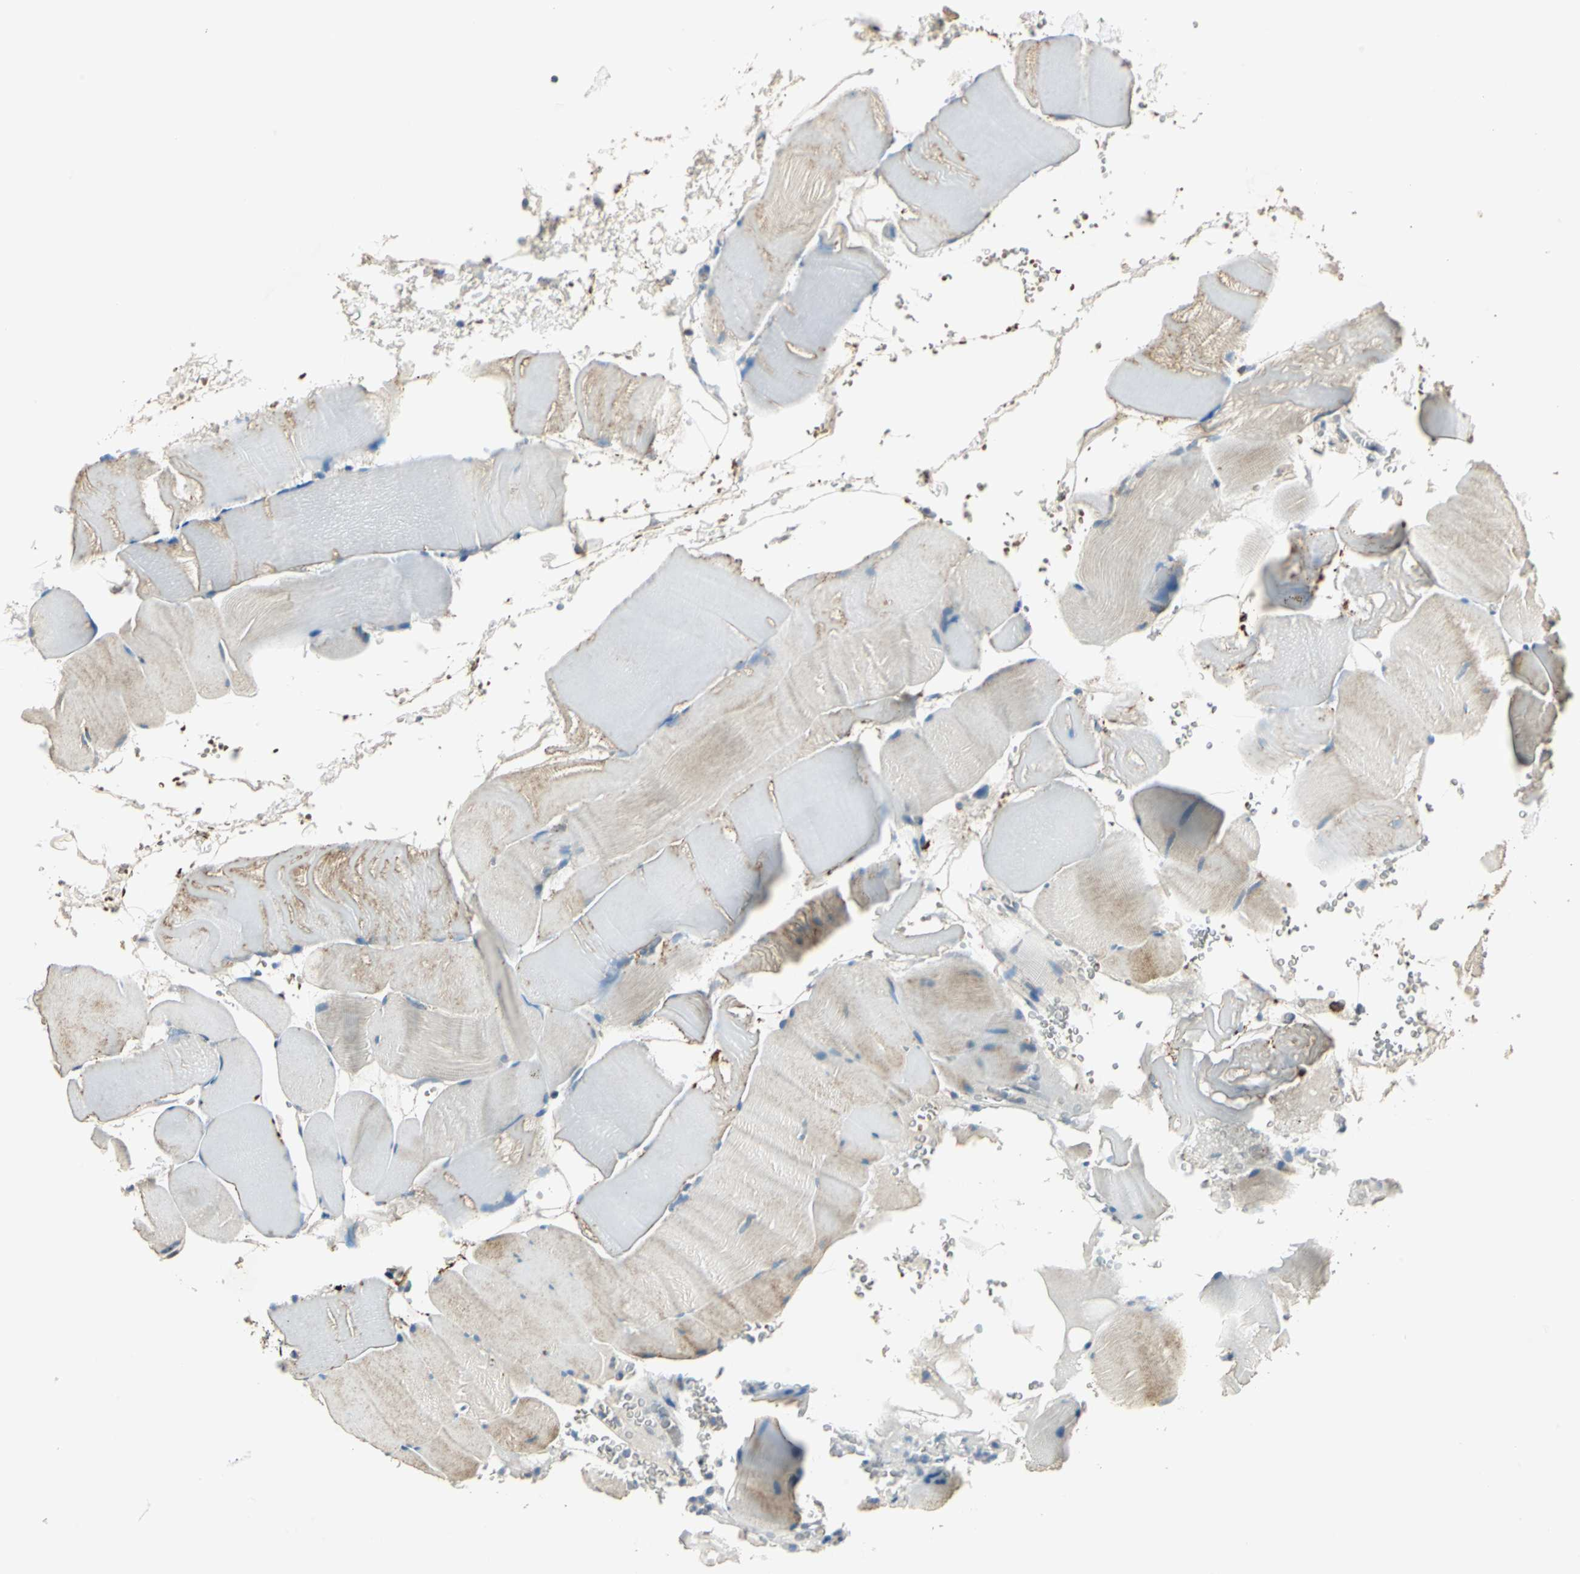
{"staining": {"intensity": "negative", "quantity": "none", "location": "none"}, "tissue": "skeletal muscle", "cell_type": "Myocytes", "image_type": "normal", "snomed": [{"axis": "morphology", "description": "Normal tissue, NOS"}, {"axis": "topography", "description": "Skeletal muscle"}], "caption": "Immunohistochemistry image of normal human skeletal muscle stained for a protein (brown), which shows no staining in myocytes. (Brightfield microscopy of DAB immunohistochemistry (IHC) at high magnification).", "gene": "NIT1", "patient": {"sex": "male", "age": 62}}